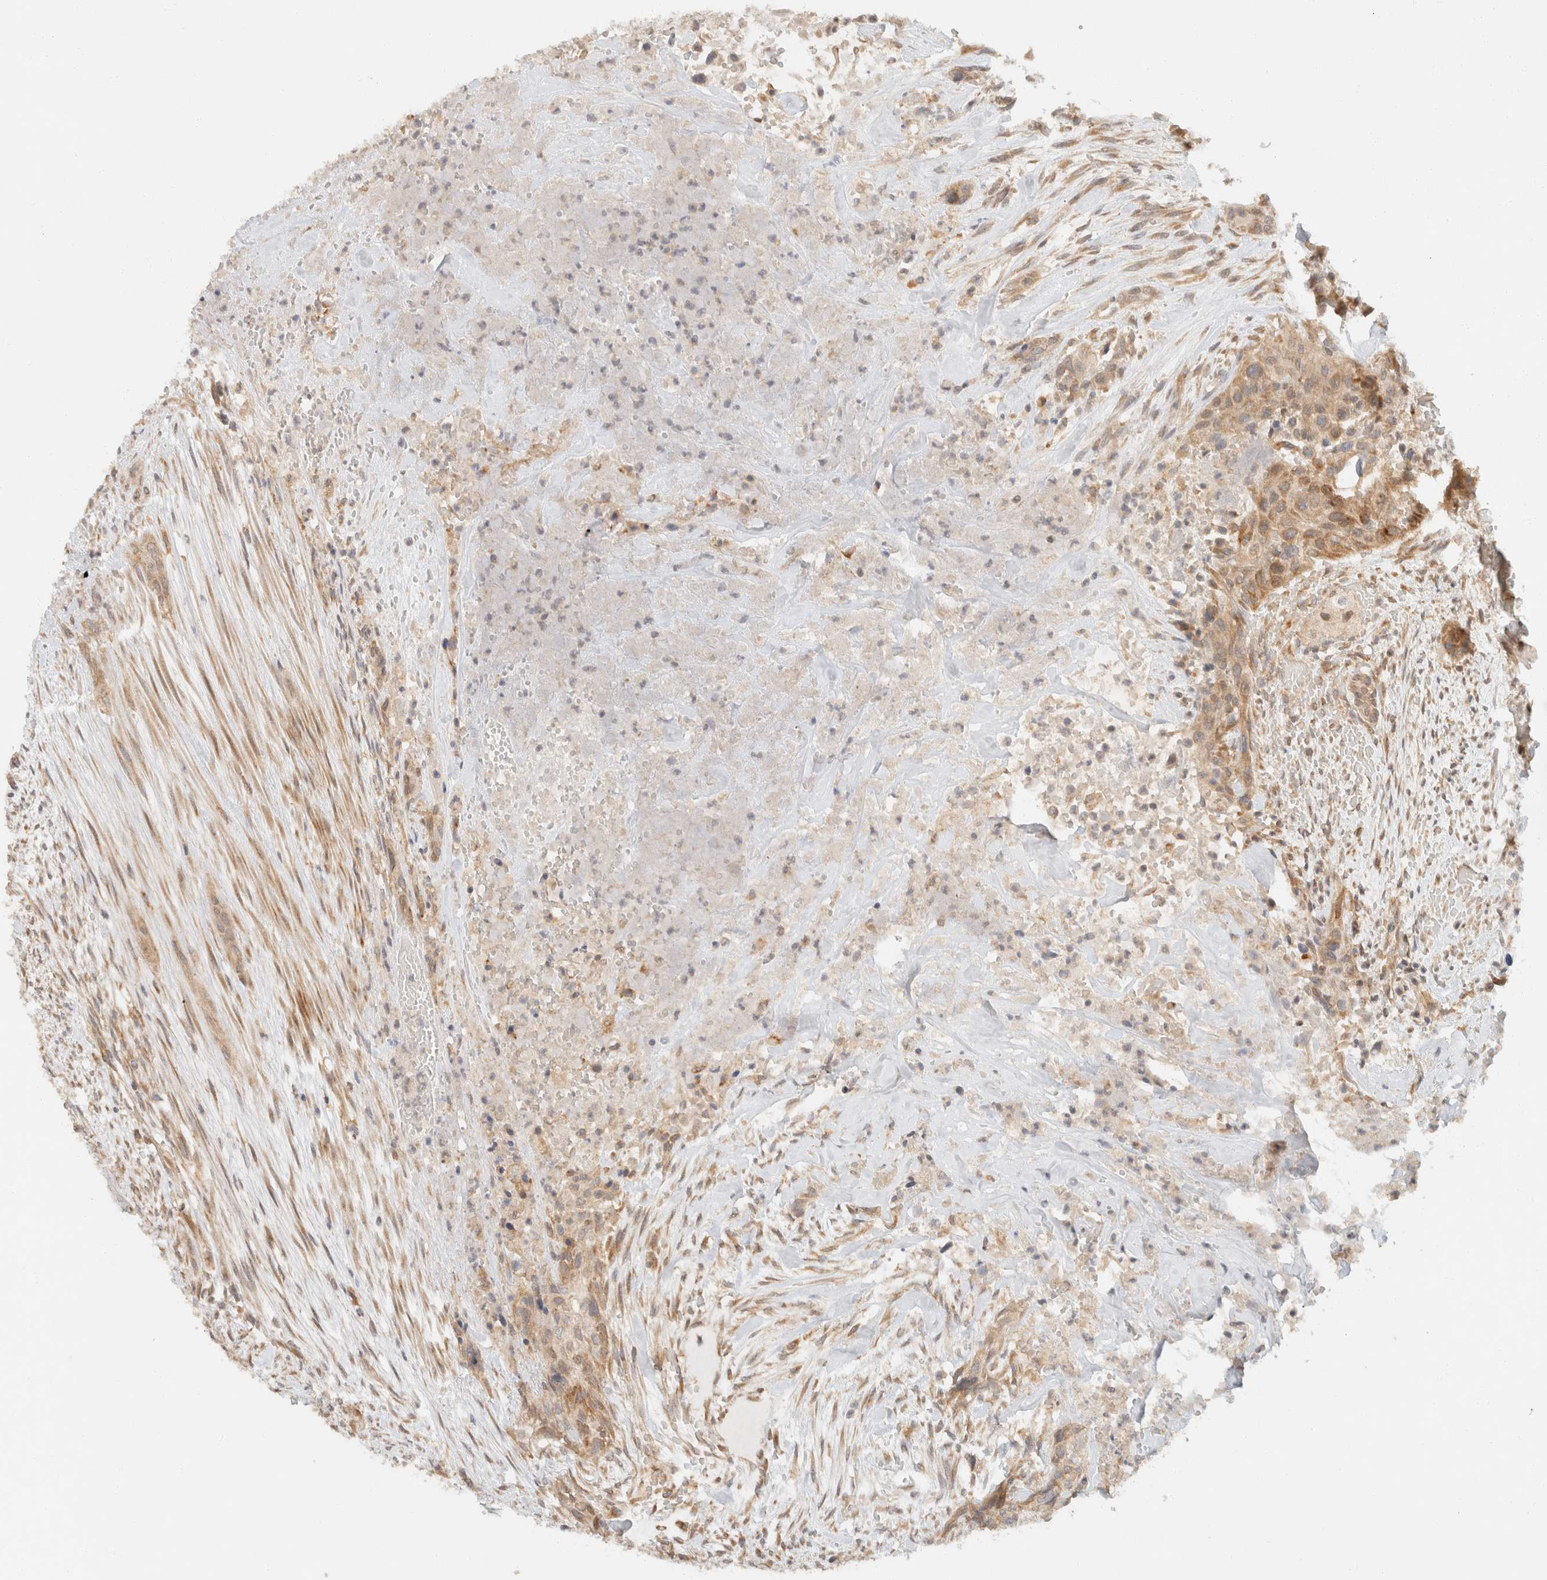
{"staining": {"intensity": "moderate", "quantity": ">75%", "location": "cytoplasmic/membranous"}, "tissue": "urothelial cancer", "cell_type": "Tumor cells", "image_type": "cancer", "snomed": [{"axis": "morphology", "description": "Urothelial carcinoma, High grade"}, {"axis": "topography", "description": "Urinary bladder"}], "caption": "This image displays immunohistochemistry (IHC) staining of urothelial carcinoma (high-grade), with medium moderate cytoplasmic/membranous positivity in about >75% of tumor cells.", "gene": "TACC1", "patient": {"sex": "male", "age": 35}}